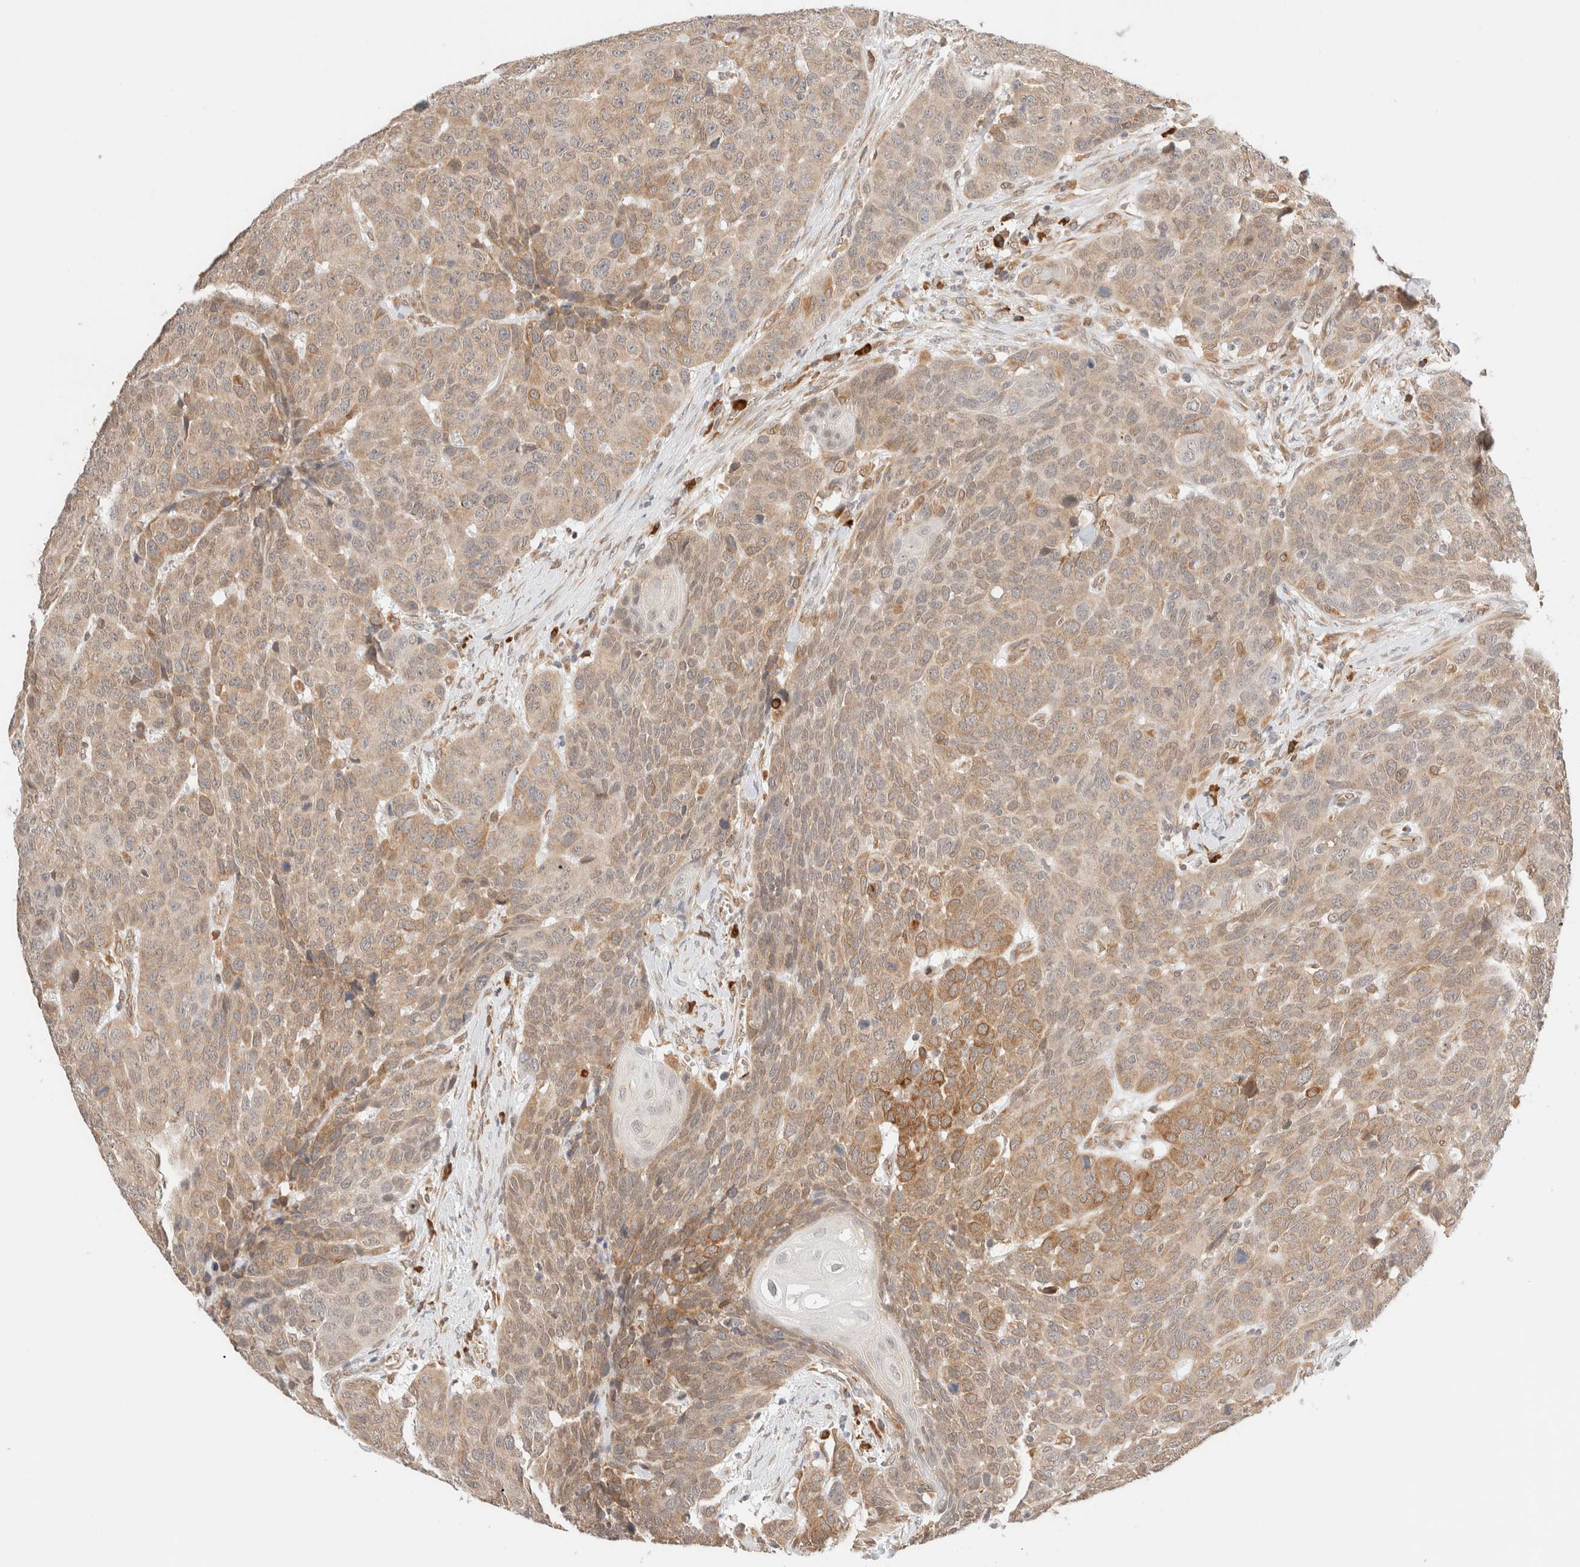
{"staining": {"intensity": "weak", "quantity": ">75%", "location": "cytoplasmic/membranous"}, "tissue": "head and neck cancer", "cell_type": "Tumor cells", "image_type": "cancer", "snomed": [{"axis": "morphology", "description": "Squamous cell carcinoma, NOS"}, {"axis": "topography", "description": "Head-Neck"}], "caption": "Head and neck cancer (squamous cell carcinoma) stained with DAB immunohistochemistry (IHC) reveals low levels of weak cytoplasmic/membranous expression in approximately >75% of tumor cells.", "gene": "SYVN1", "patient": {"sex": "male", "age": 66}}